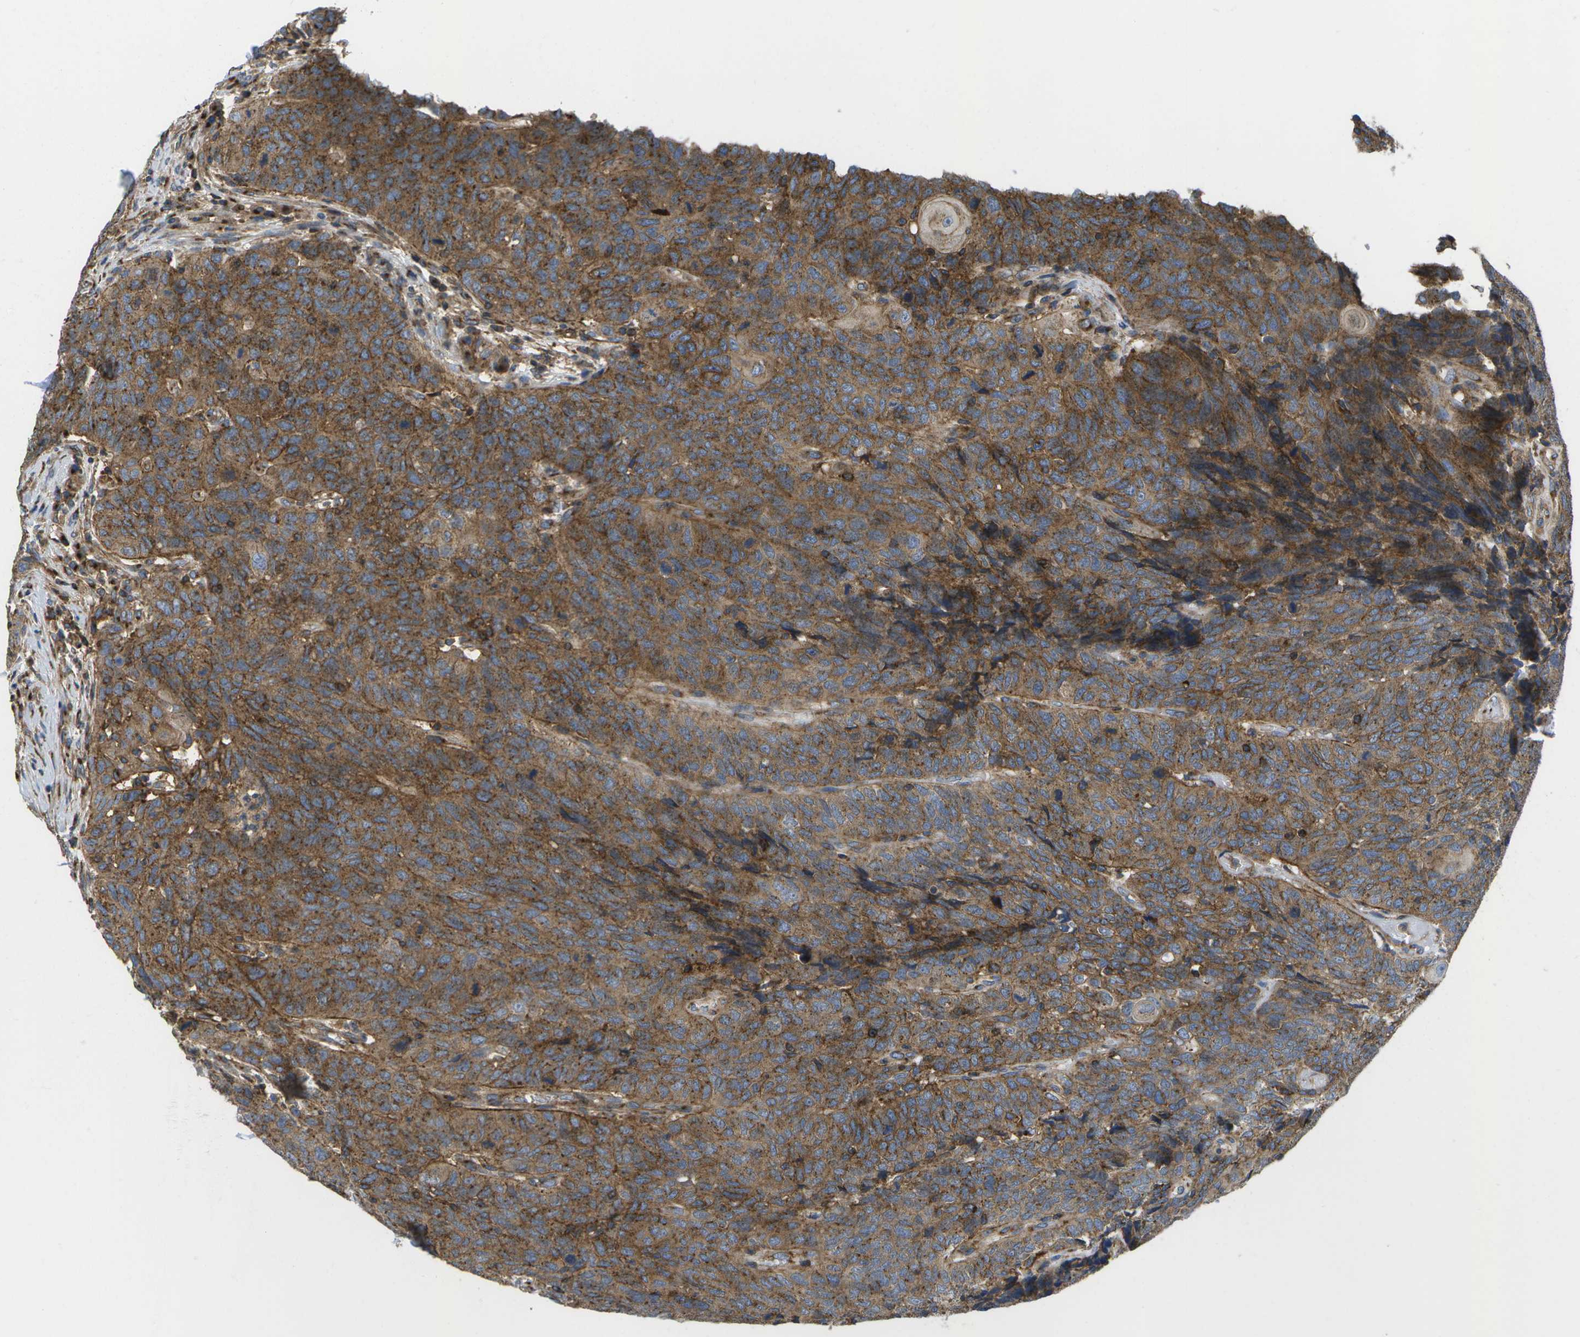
{"staining": {"intensity": "moderate", "quantity": ">75%", "location": "cytoplasmic/membranous"}, "tissue": "head and neck cancer", "cell_type": "Tumor cells", "image_type": "cancer", "snomed": [{"axis": "morphology", "description": "Squamous cell carcinoma, NOS"}, {"axis": "topography", "description": "Head-Neck"}], "caption": "IHC (DAB (3,3'-diaminobenzidine)) staining of head and neck squamous cell carcinoma shows moderate cytoplasmic/membranous protein expression in about >75% of tumor cells. (DAB (3,3'-diaminobenzidine) IHC, brown staining for protein, blue staining for nuclei).", "gene": "BST2", "patient": {"sex": "male", "age": 66}}